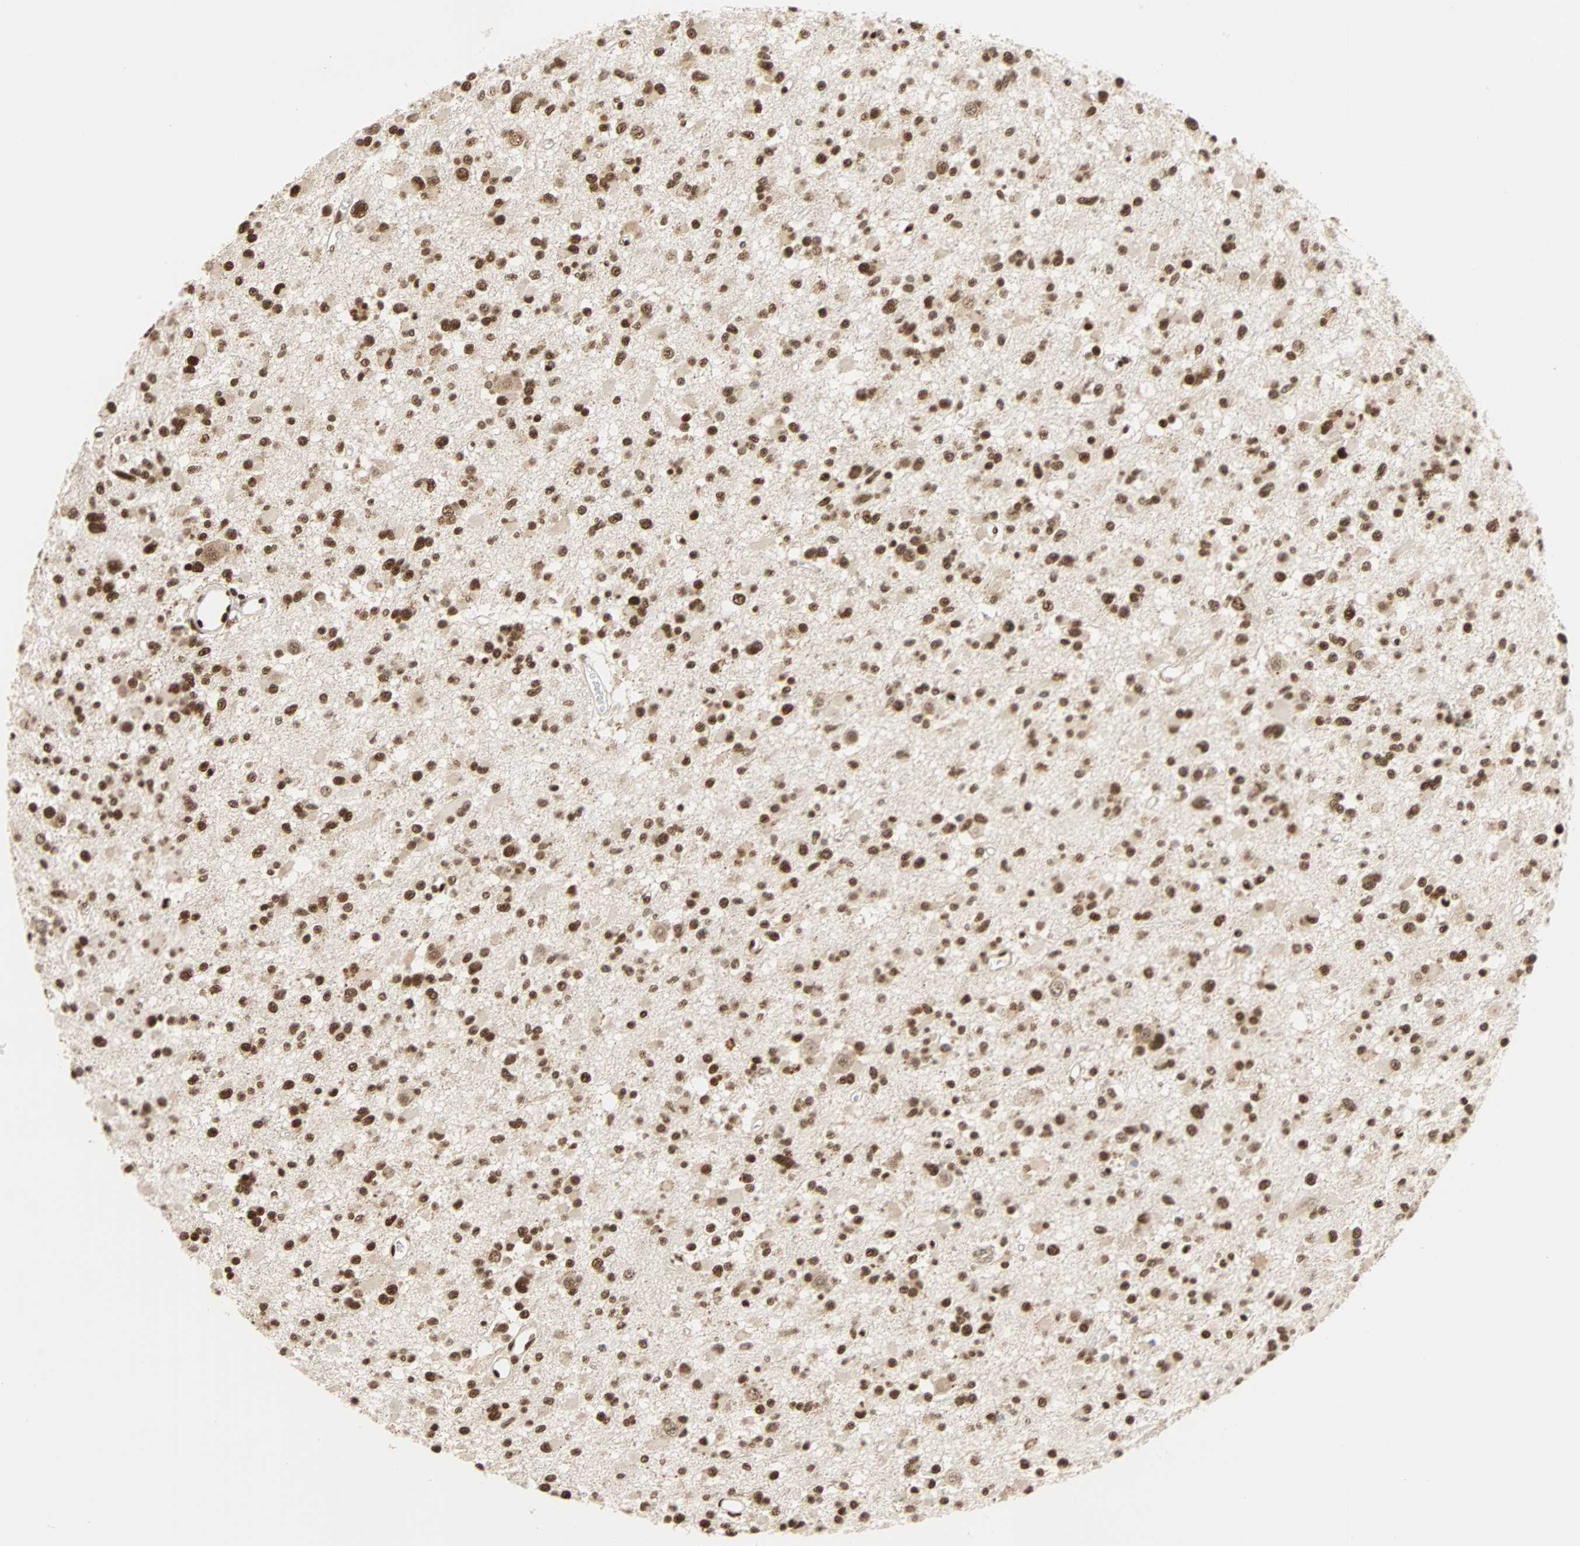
{"staining": {"intensity": "moderate", "quantity": ">75%", "location": "nuclear"}, "tissue": "glioma", "cell_type": "Tumor cells", "image_type": "cancer", "snomed": [{"axis": "morphology", "description": "Glioma, malignant, Low grade"}, {"axis": "topography", "description": "Brain"}], "caption": "A brown stain labels moderate nuclear positivity of a protein in human glioma tumor cells.", "gene": "CDK12", "patient": {"sex": "female", "age": 22}}